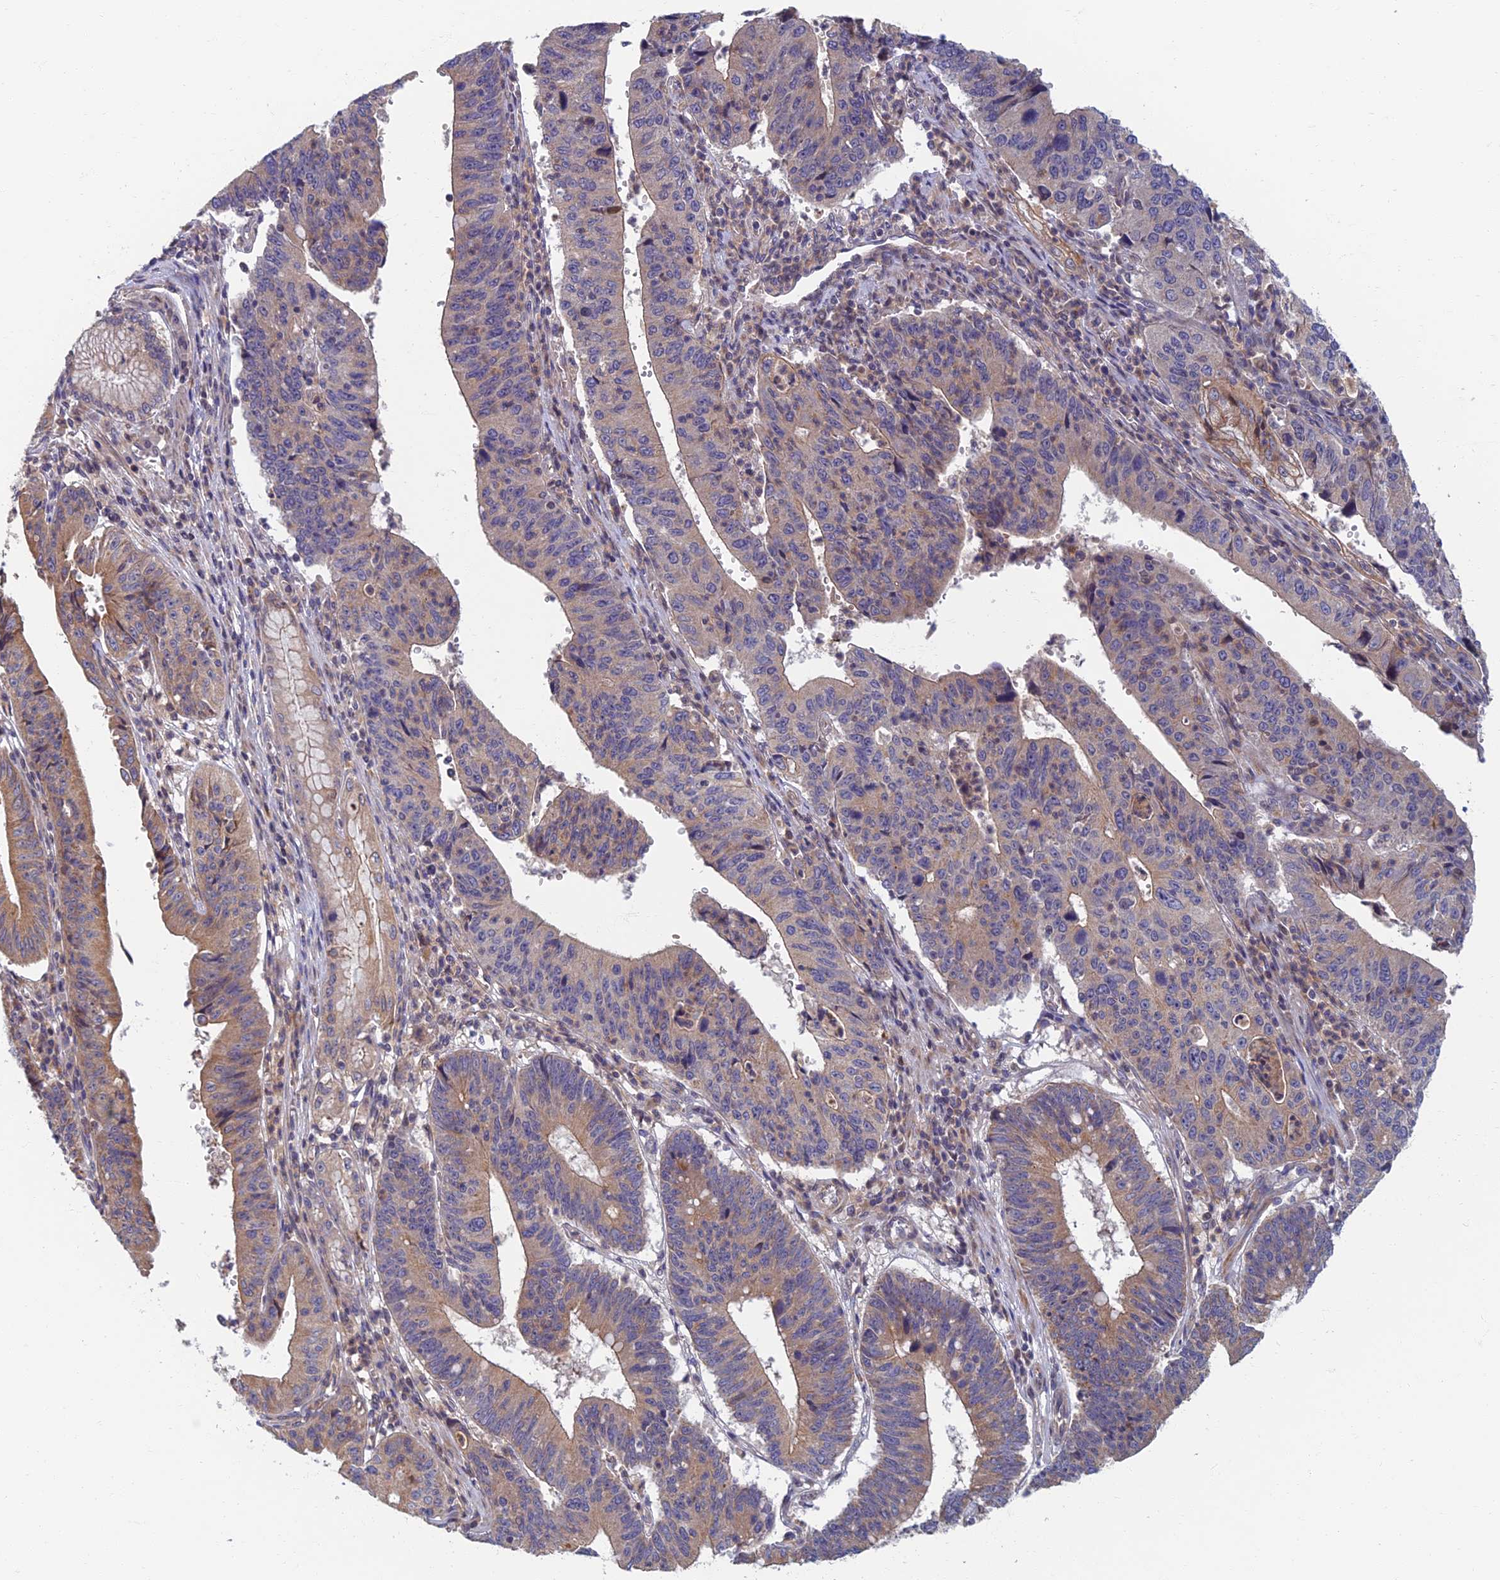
{"staining": {"intensity": "weak", "quantity": "25%-75%", "location": "cytoplasmic/membranous"}, "tissue": "stomach cancer", "cell_type": "Tumor cells", "image_type": "cancer", "snomed": [{"axis": "morphology", "description": "Adenocarcinoma, NOS"}, {"axis": "topography", "description": "Stomach"}], "caption": "Approximately 25%-75% of tumor cells in human stomach cancer display weak cytoplasmic/membranous protein positivity as visualized by brown immunohistochemical staining.", "gene": "SOGA1", "patient": {"sex": "male", "age": 59}}